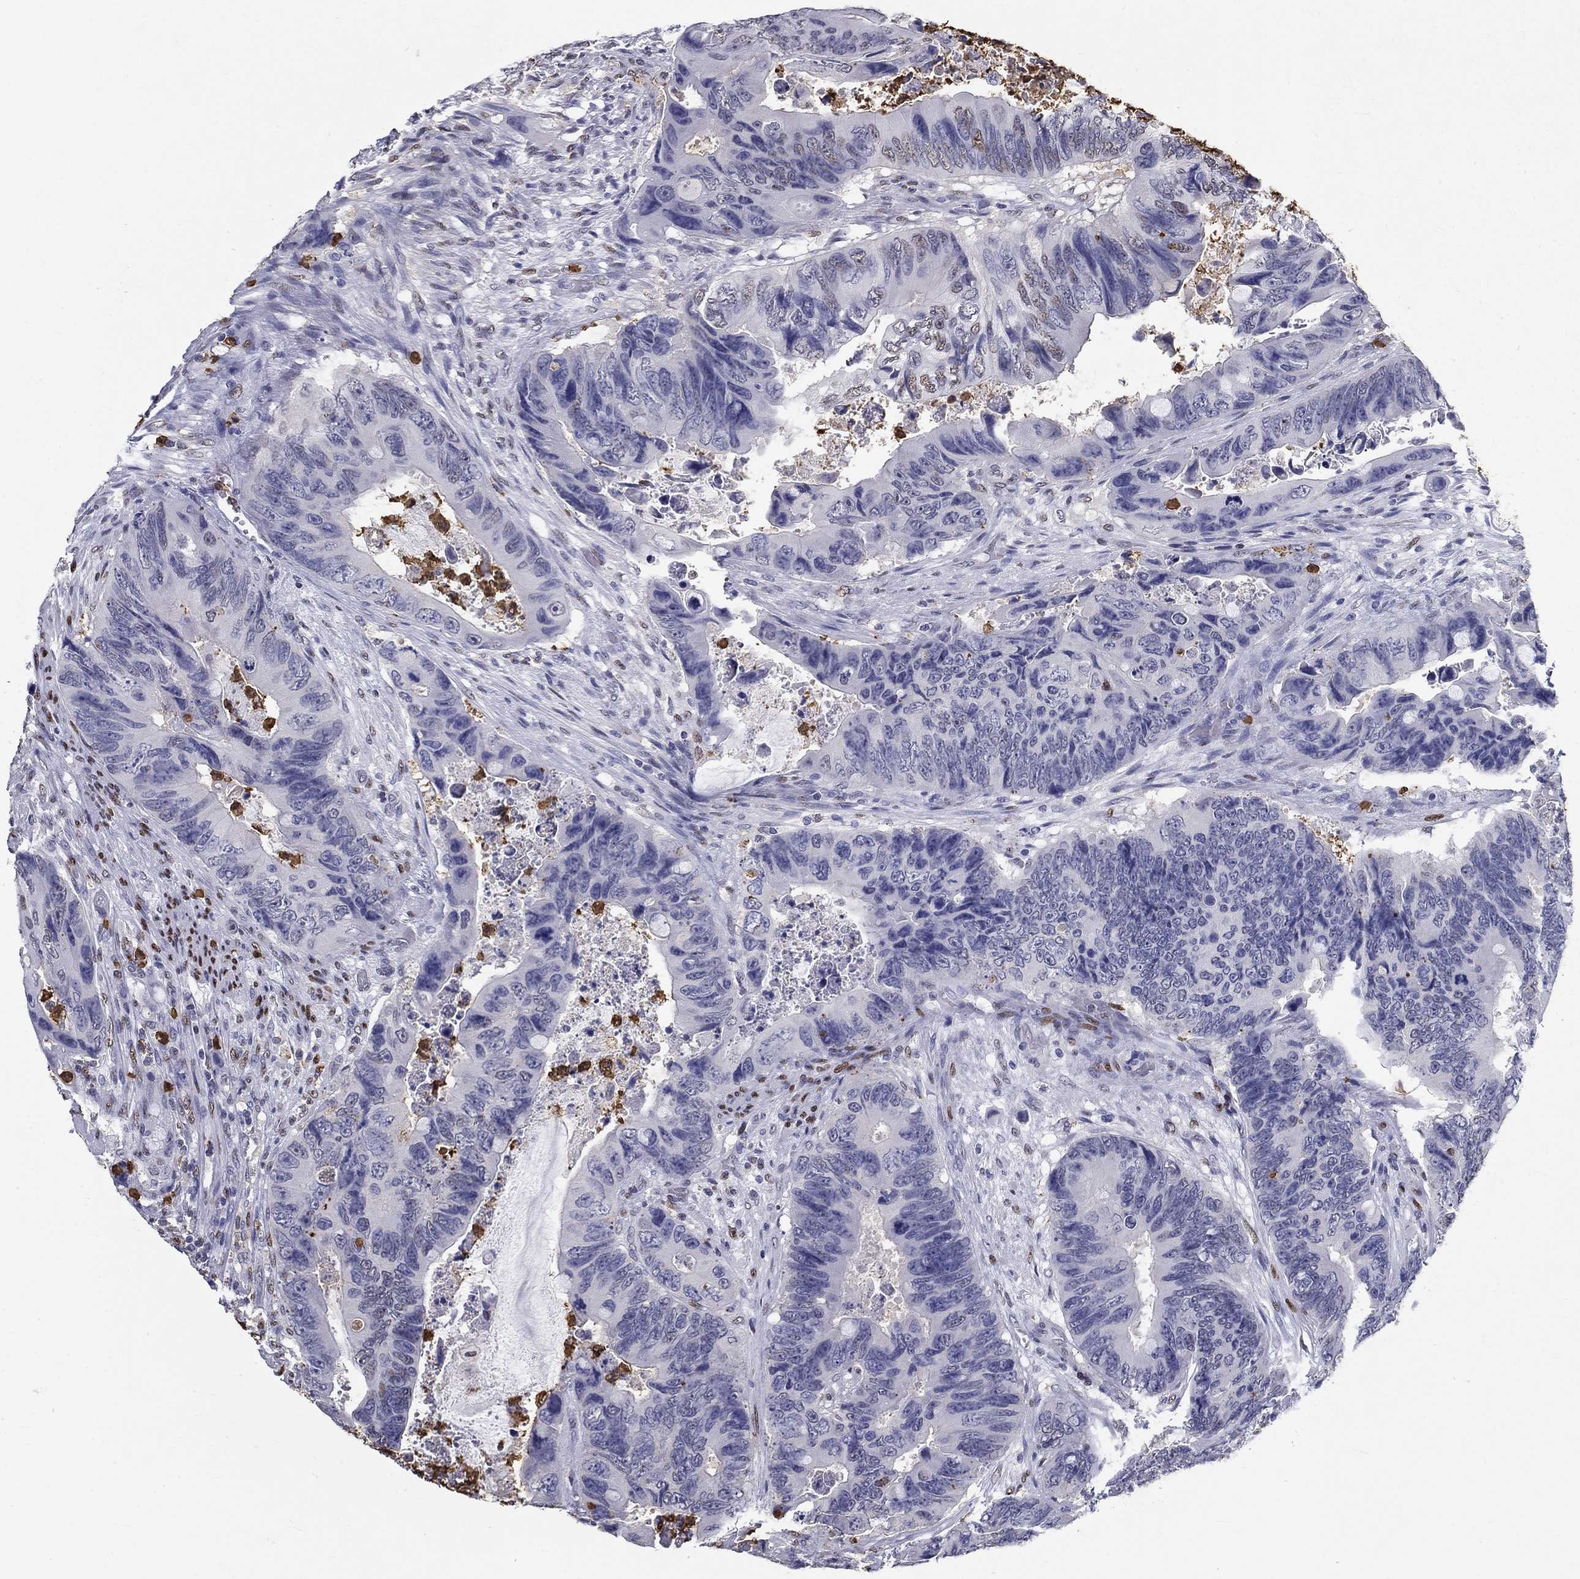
{"staining": {"intensity": "weak", "quantity": "<25%", "location": "nuclear"}, "tissue": "colorectal cancer", "cell_type": "Tumor cells", "image_type": "cancer", "snomed": [{"axis": "morphology", "description": "Adenocarcinoma, NOS"}, {"axis": "topography", "description": "Rectum"}], "caption": "Colorectal cancer stained for a protein using immunohistochemistry (IHC) exhibits no positivity tumor cells.", "gene": "IGSF8", "patient": {"sex": "male", "age": 63}}